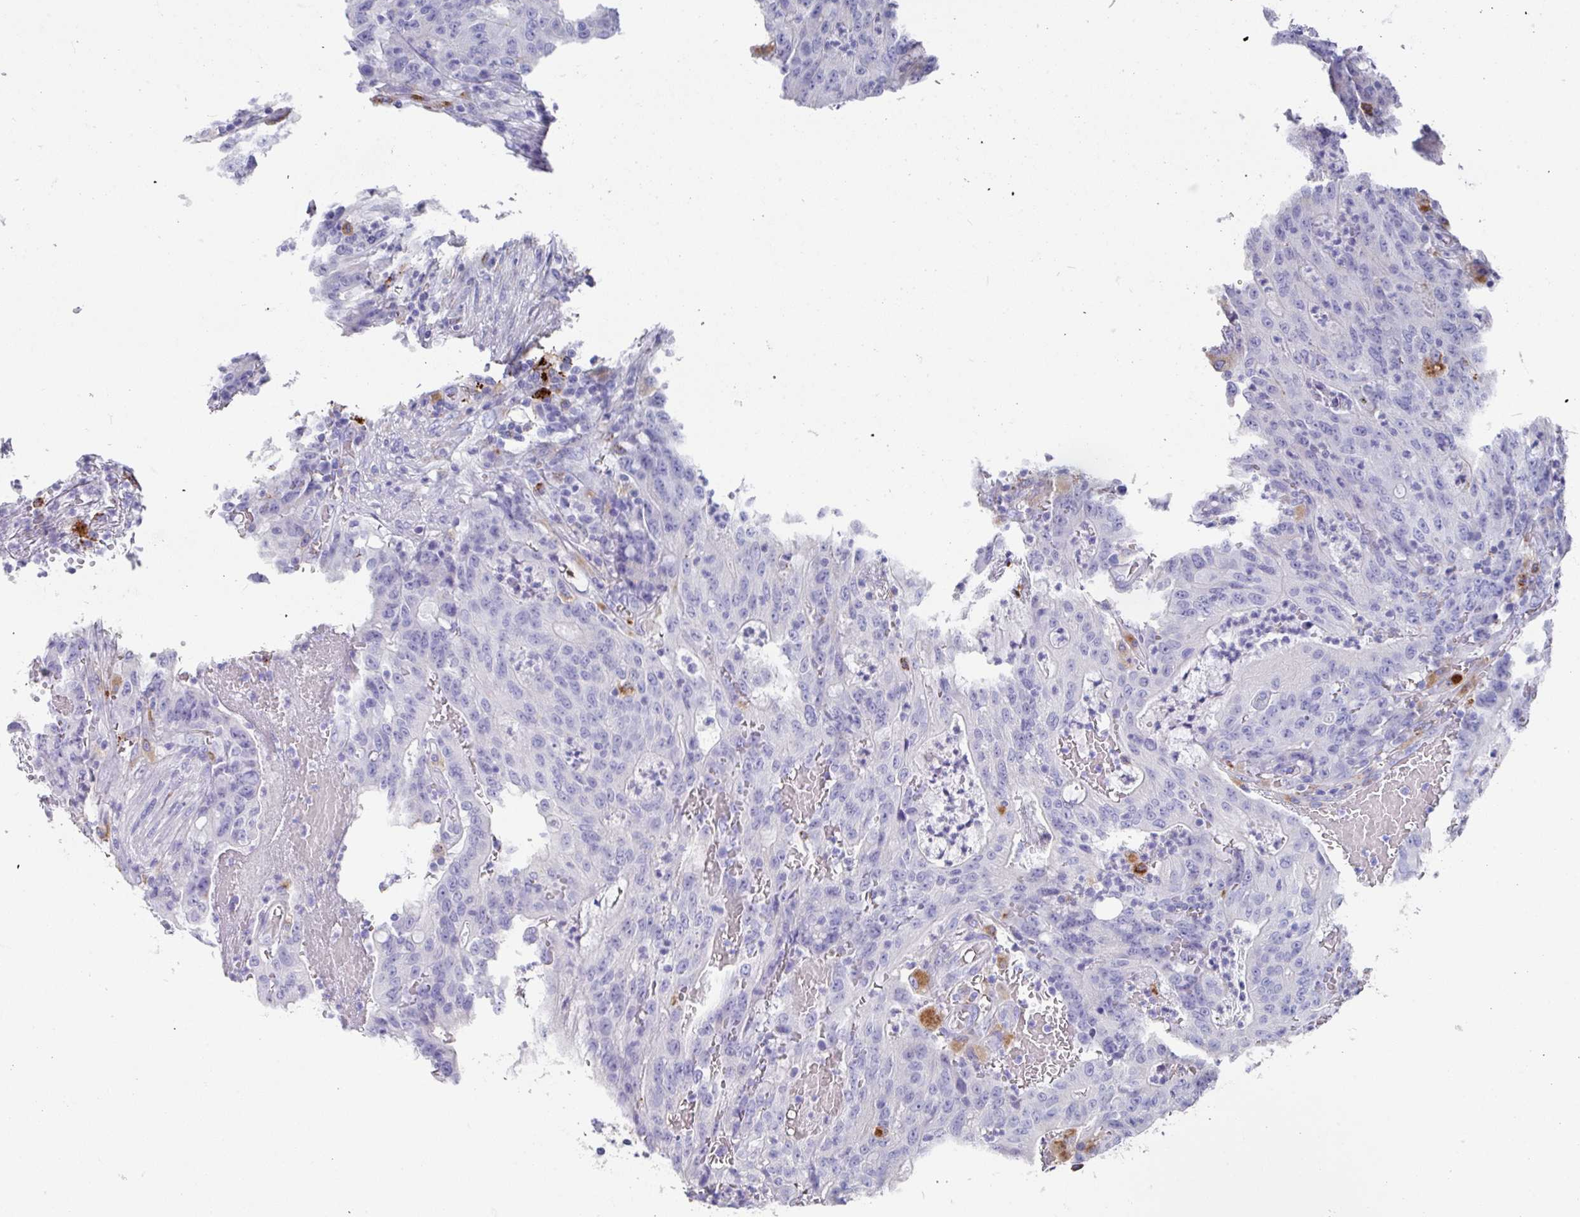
{"staining": {"intensity": "negative", "quantity": "none", "location": "none"}, "tissue": "colorectal cancer", "cell_type": "Tumor cells", "image_type": "cancer", "snomed": [{"axis": "morphology", "description": "Adenocarcinoma, NOS"}, {"axis": "topography", "description": "Colon"}], "caption": "Human colorectal cancer (adenocarcinoma) stained for a protein using IHC displays no staining in tumor cells.", "gene": "CPVL", "patient": {"sex": "male", "age": 83}}